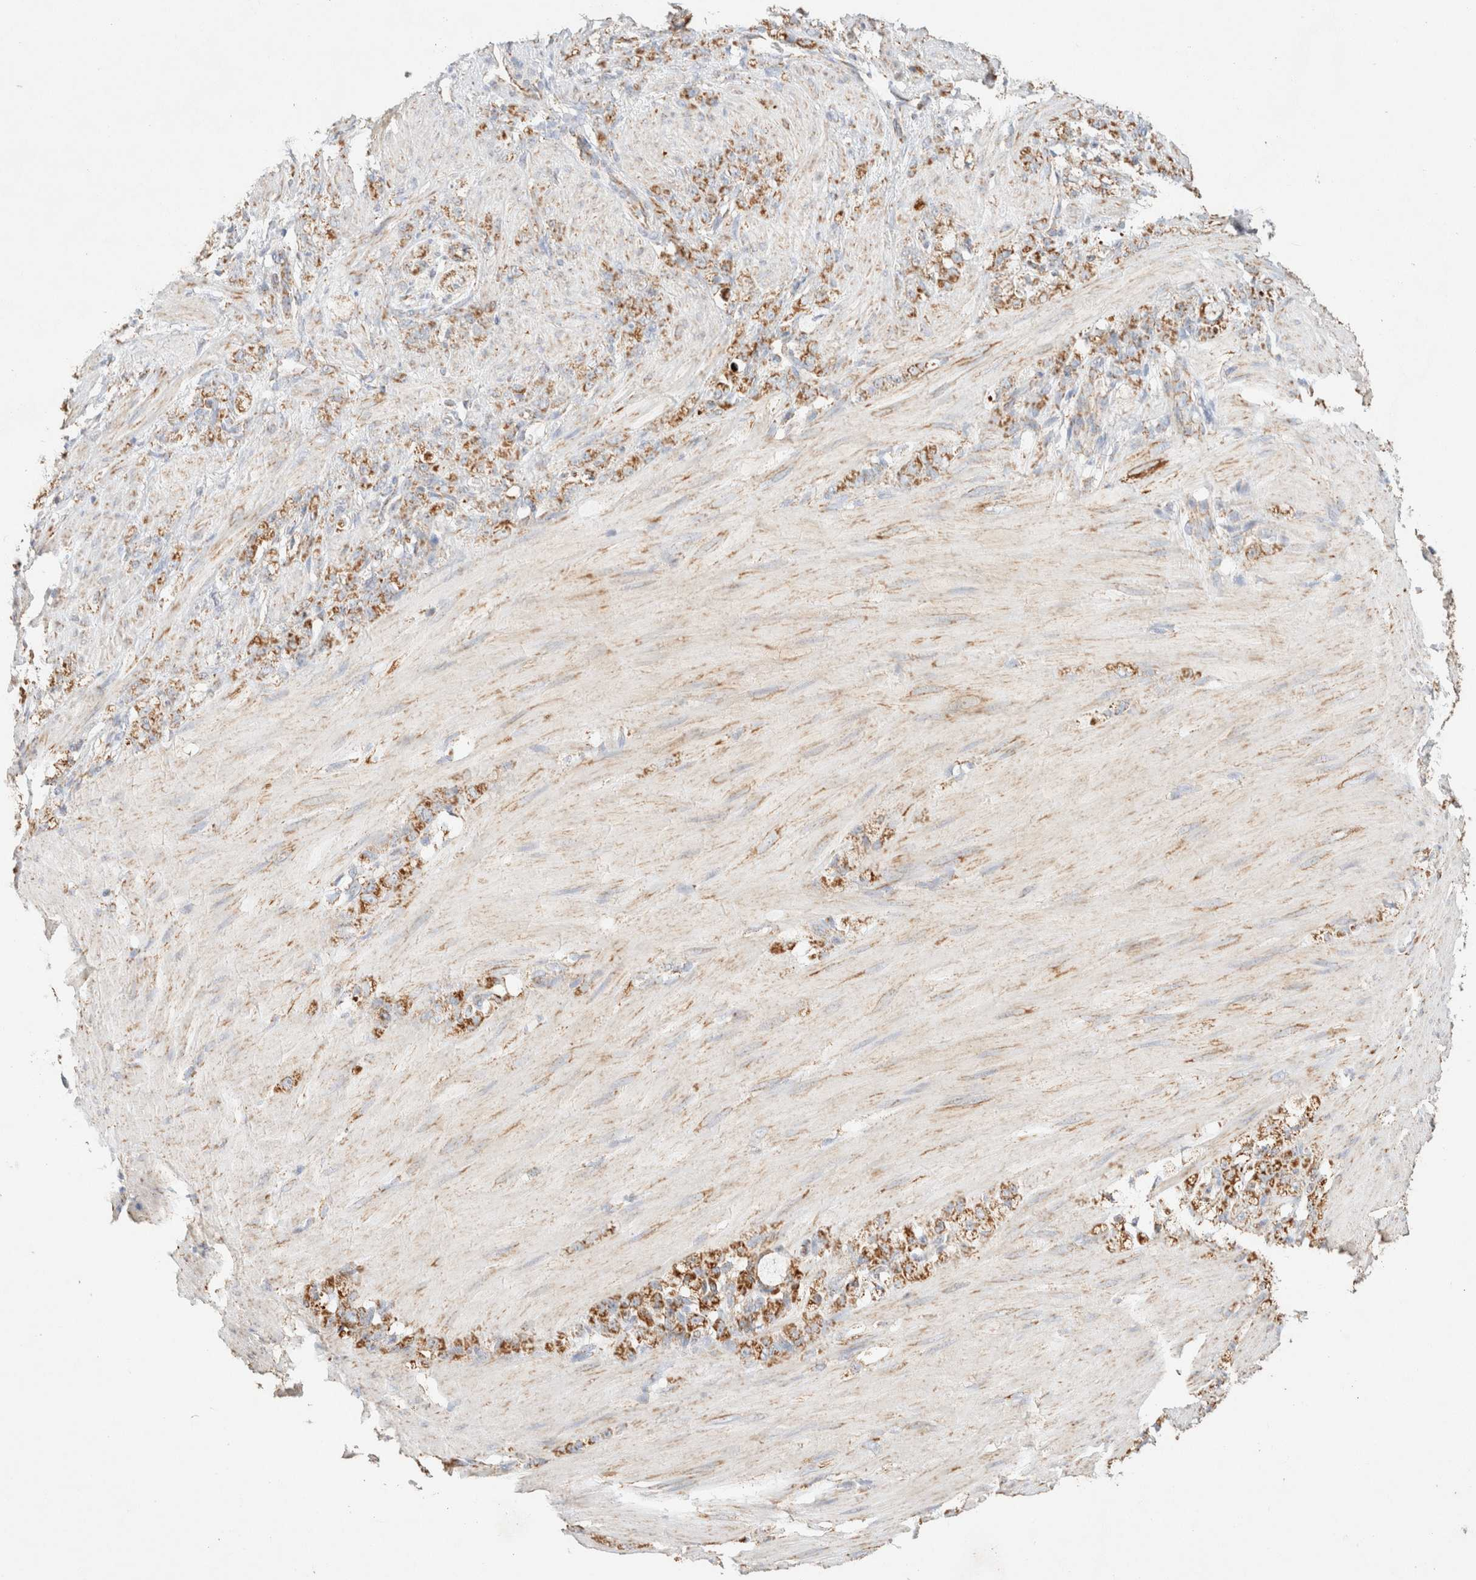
{"staining": {"intensity": "moderate", "quantity": ">75%", "location": "cytoplasmic/membranous"}, "tissue": "stomach cancer", "cell_type": "Tumor cells", "image_type": "cancer", "snomed": [{"axis": "morphology", "description": "Adenocarcinoma, NOS"}, {"axis": "topography", "description": "Stomach"}], "caption": "Protein expression by immunohistochemistry displays moderate cytoplasmic/membranous staining in about >75% of tumor cells in stomach adenocarcinoma.", "gene": "PHB2", "patient": {"sex": "male", "age": 82}}